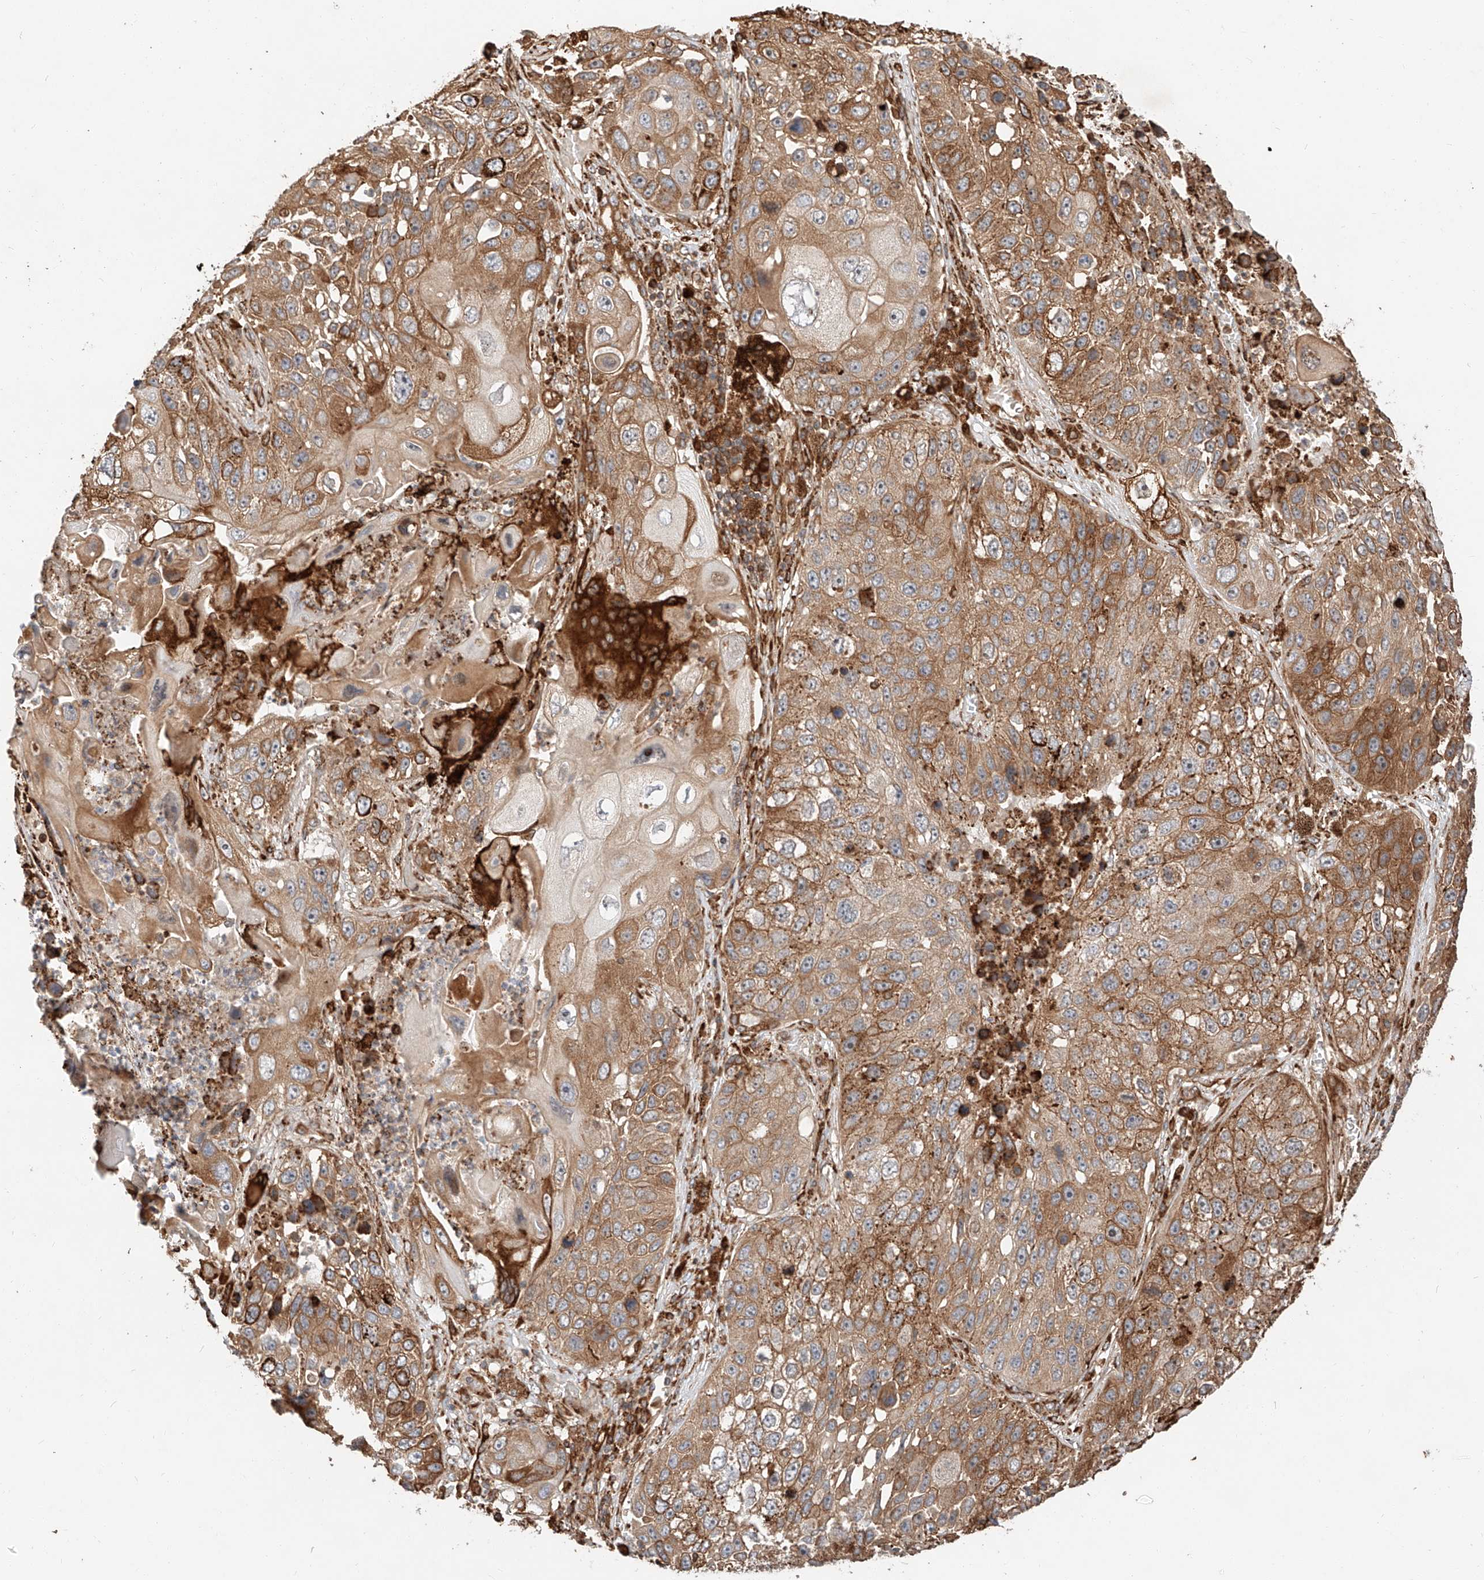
{"staining": {"intensity": "moderate", "quantity": ">75%", "location": "cytoplasmic/membranous"}, "tissue": "lung cancer", "cell_type": "Tumor cells", "image_type": "cancer", "snomed": [{"axis": "morphology", "description": "Squamous cell carcinoma, NOS"}, {"axis": "topography", "description": "Lung"}], "caption": "The micrograph displays a brown stain indicating the presence of a protein in the cytoplasmic/membranous of tumor cells in lung cancer. The staining was performed using DAB to visualize the protein expression in brown, while the nuclei were stained in blue with hematoxylin (Magnification: 20x).", "gene": "ZNF84", "patient": {"sex": "male", "age": 61}}